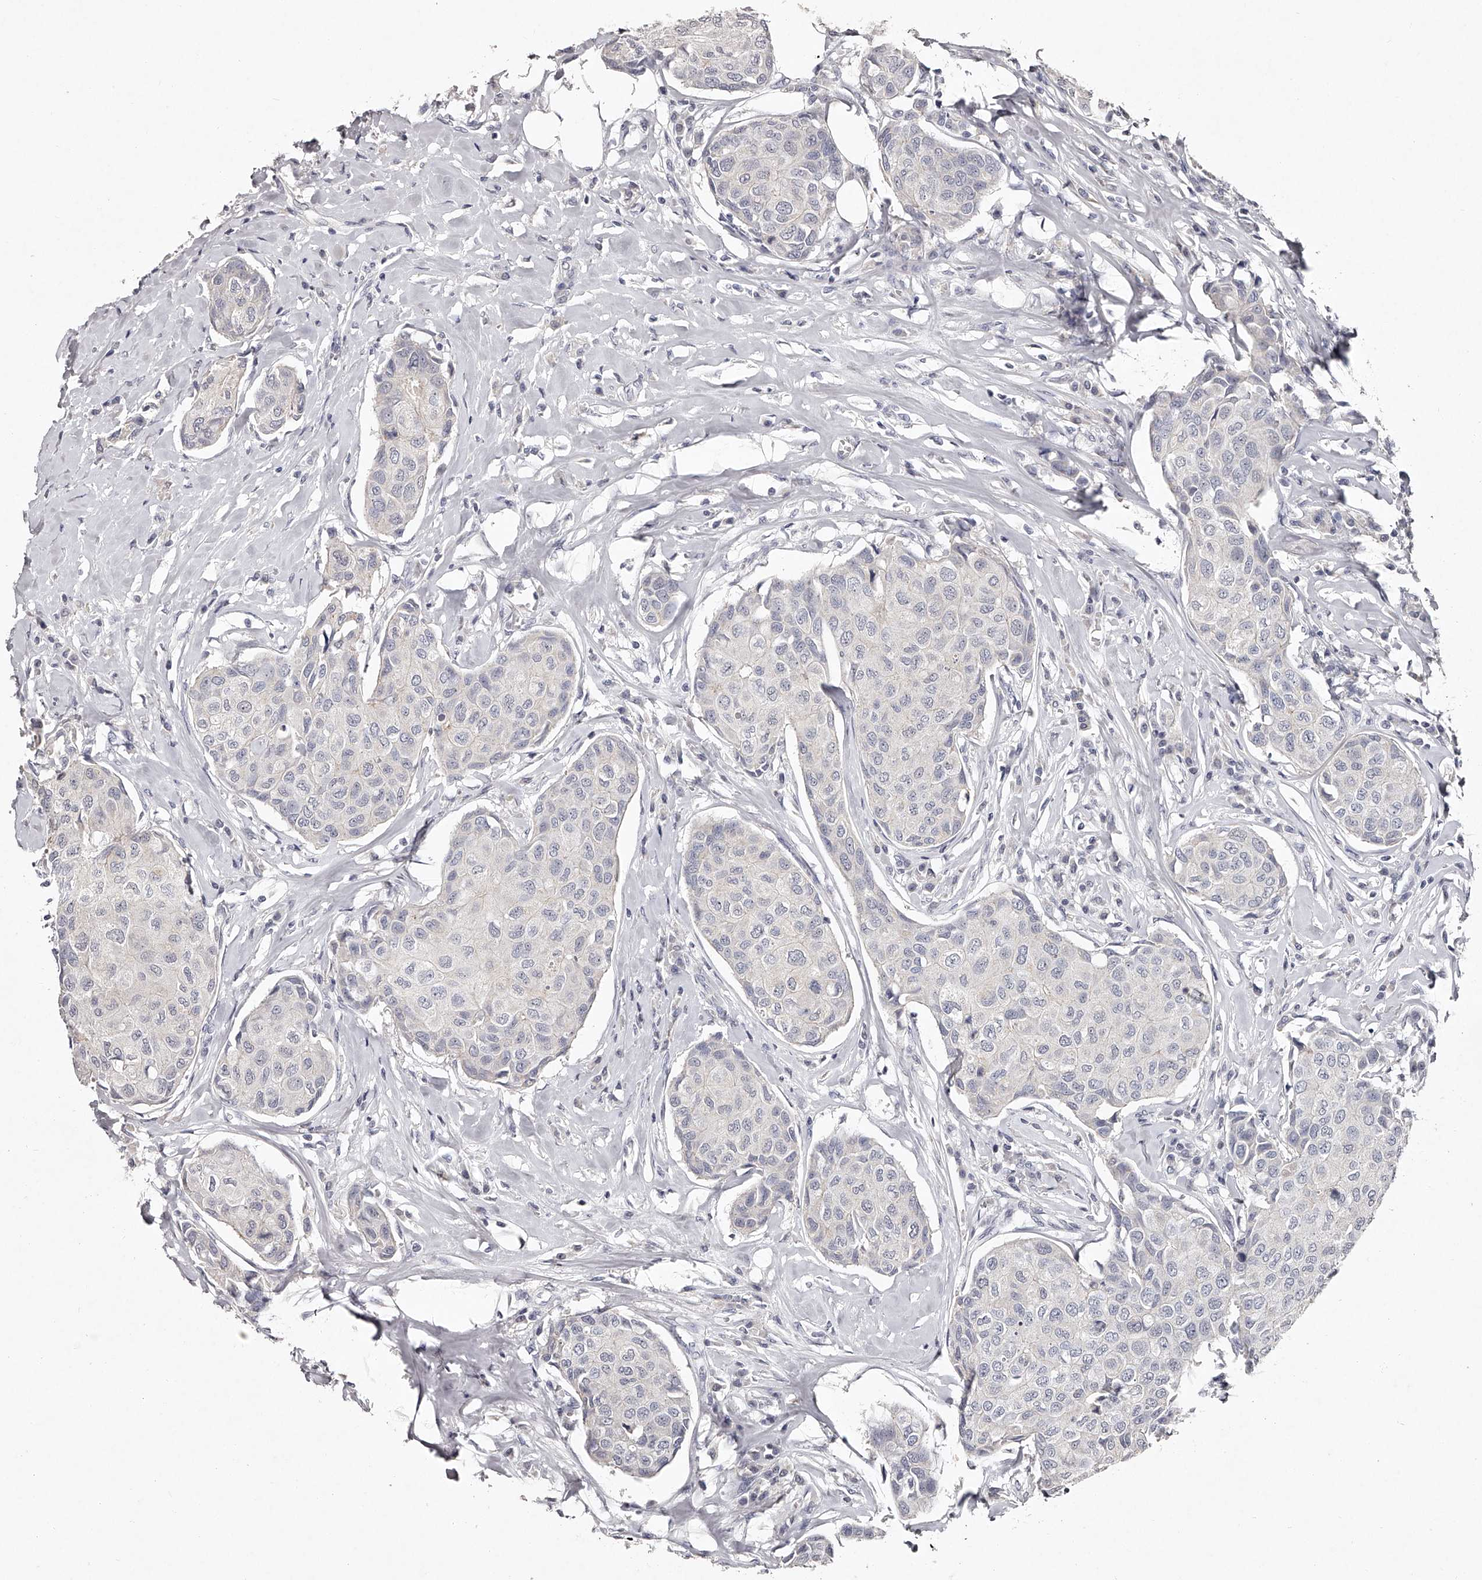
{"staining": {"intensity": "negative", "quantity": "none", "location": "none"}, "tissue": "breast cancer", "cell_type": "Tumor cells", "image_type": "cancer", "snomed": [{"axis": "morphology", "description": "Duct carcinoma"}, {"axis": "topography", "description": "Breast"}], "caption": "Breast cancer was stained to show a protein in brown. There is no significant positivity in tumor cells.", "gene": "NT5DC1", "patient": {"sex": "female", "age": 80}}